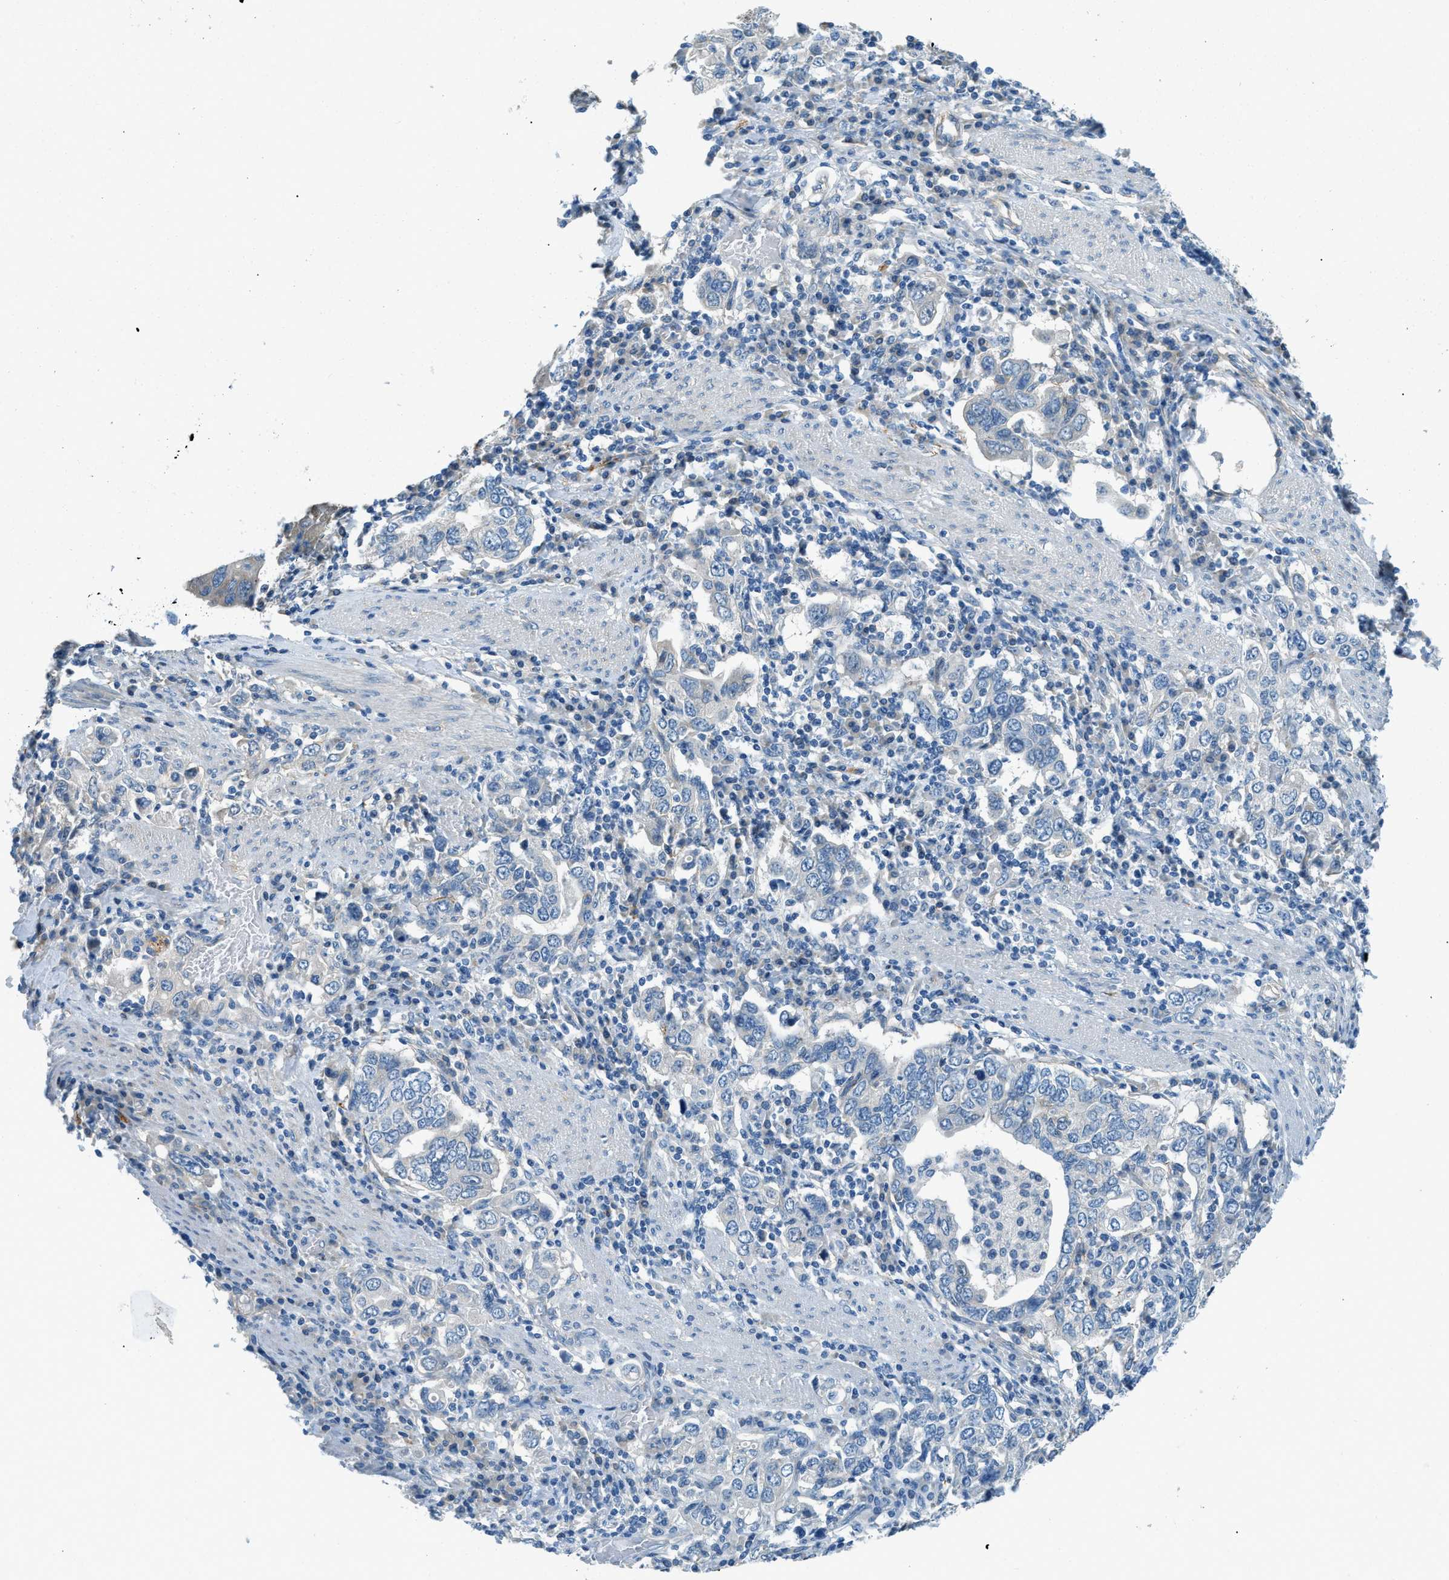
{"staining": {"intensity": "negative", "quantity": "none", "location": "none"}, "tissue": "stomach cancer", "cell_type": "Tumor cells", "image_type": "cancer", "snomed": [{"axis": "morphology", "description": "Adenocarcinoma, NOS"}, {"axis": "topography", "description": "Stomach, upper"}], "caption": "An IHC photomicrograph of stomach adenocarcinoma is shown. There is no staining in tumor cells of stomach adenocarcinoma.", "gene": "ZNF367", "patient": {"sex": "male", "age": 62}}